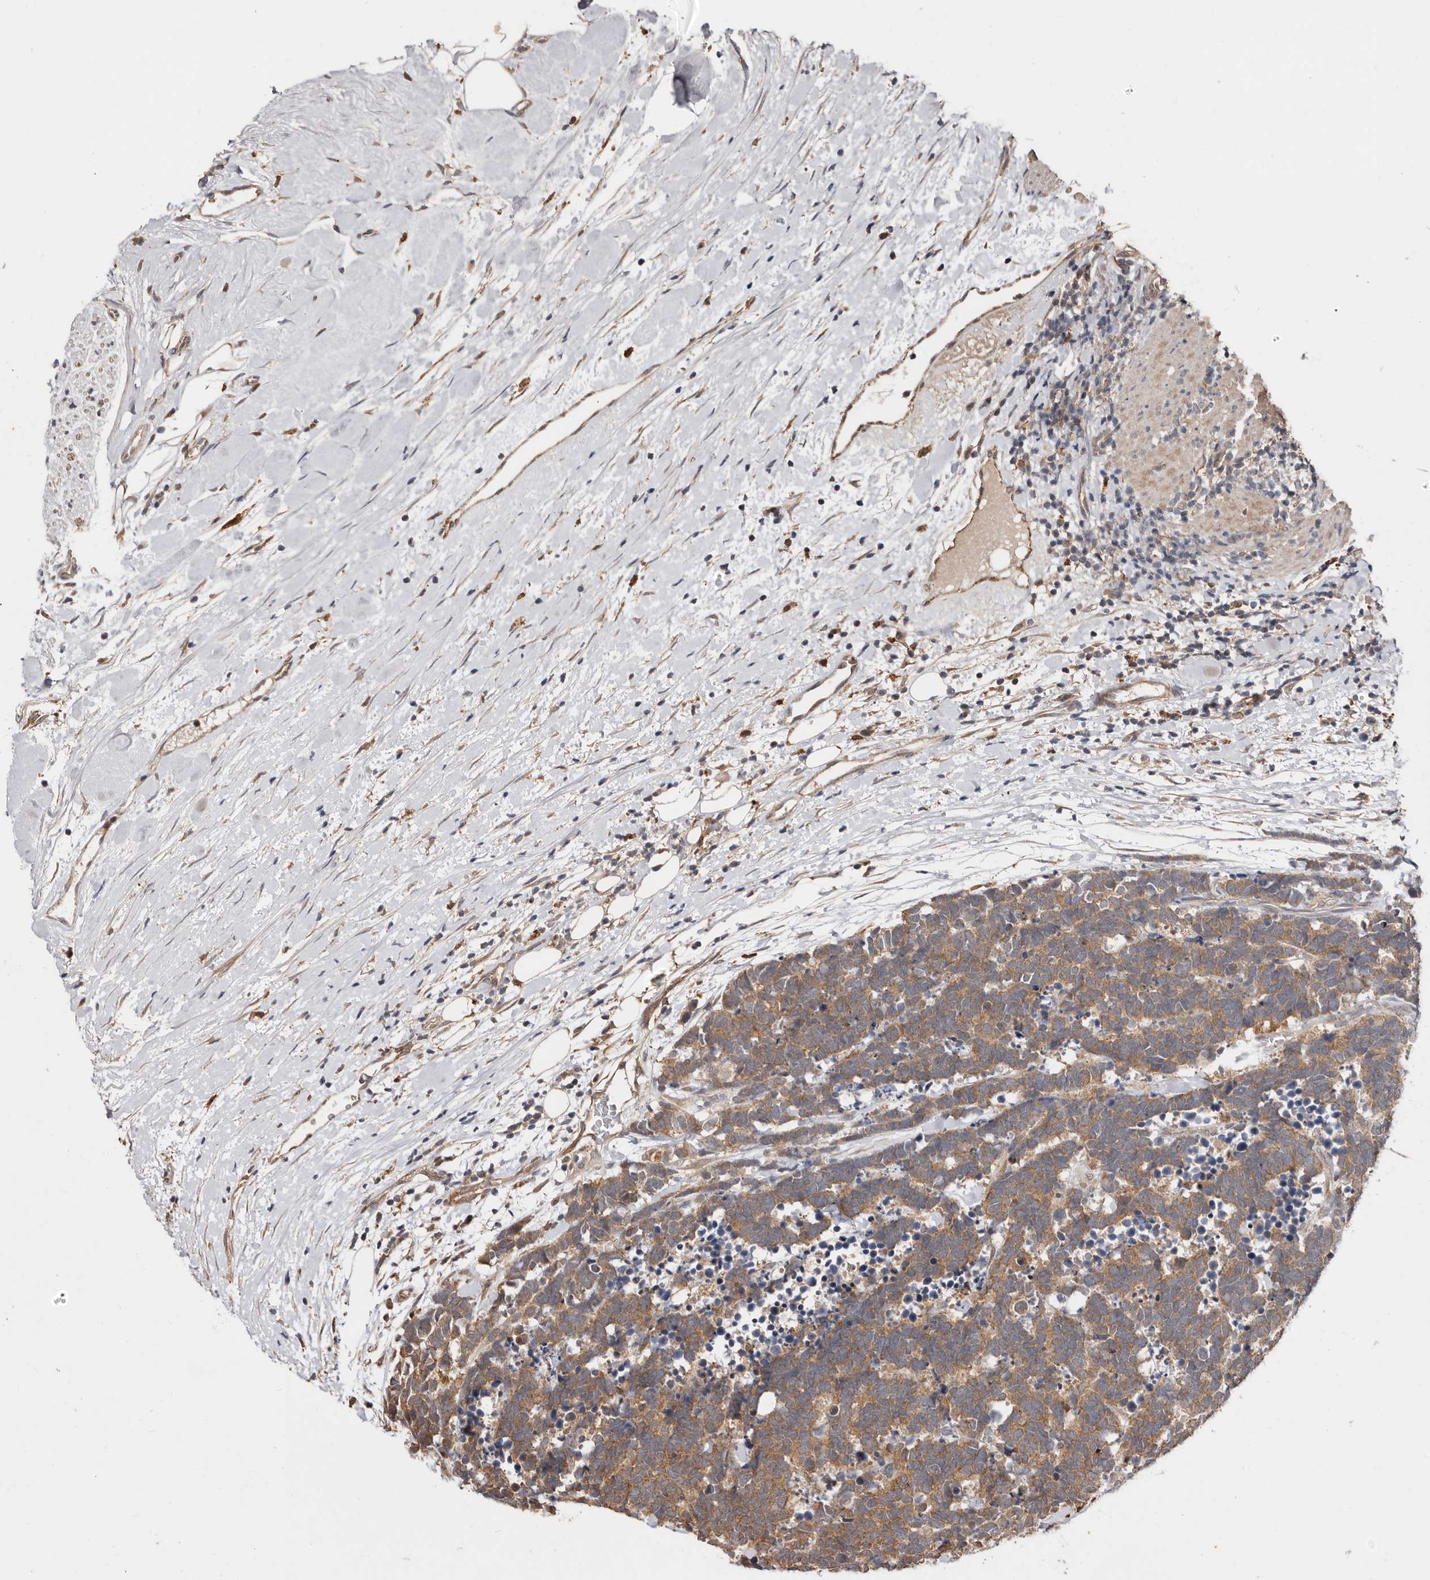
{"staining": {"intensity": "moderate", "quantity": ">75%", "location": "cytoplasmic/membranous"}, "tissue": "carcinoid", "cell_type": "Tumor cells", "image_type": "cancer", "snomed": [{"axis": "morphology", "description": "Carcinoma, NOS"}, {"axis": "morphology", "description": "Carcinoid, malignant, NOS"}, {"axis": "topography", "description": "Urinary bladder"}], "caption": "Tumor cells reveal moderate cytoplasmic/membranous expression in approximately >75% of cells in carcinoid.", "gene": "RSPO2", "patient": {"sex": "male", "age": 57}}